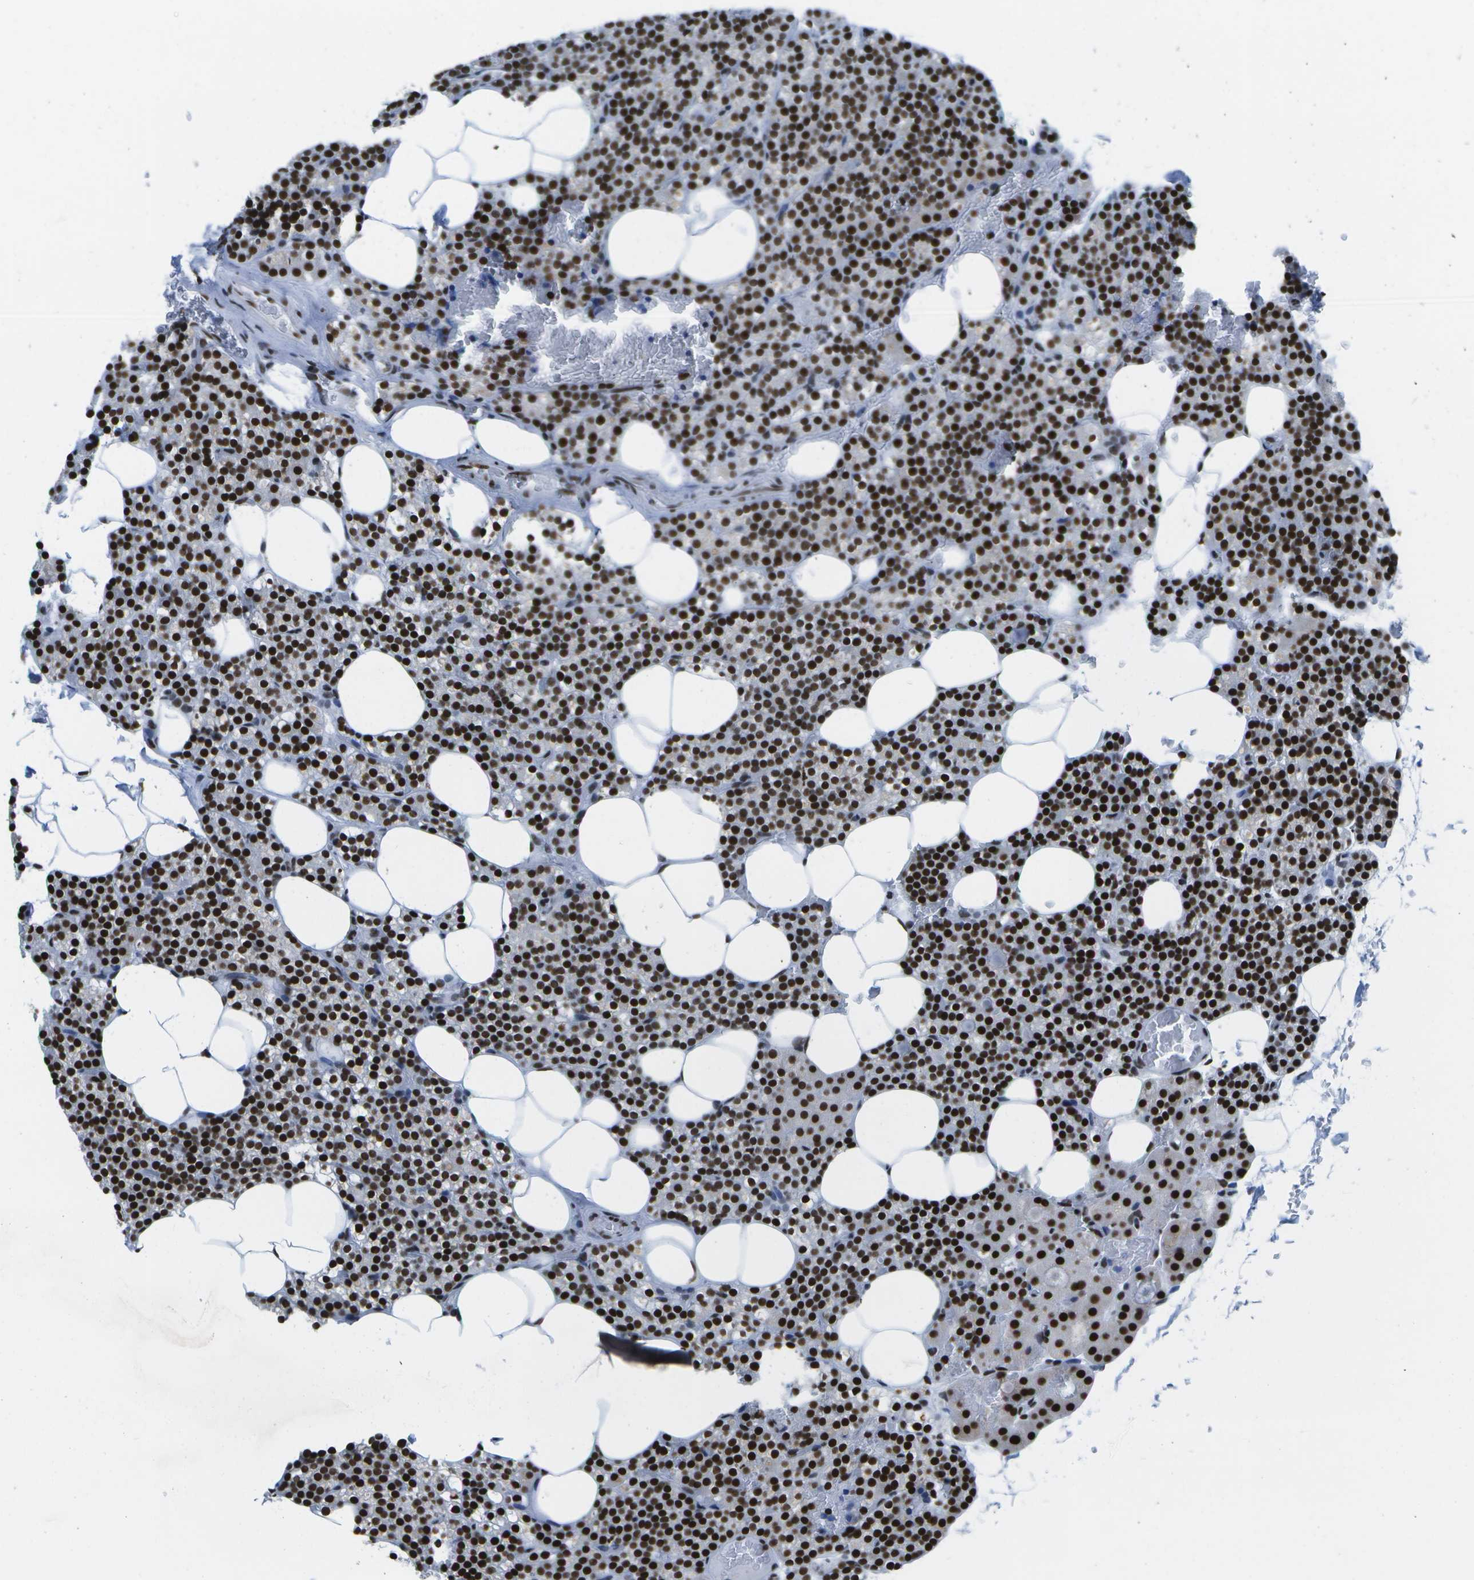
{"staining": {"intensity": "strong", "quantity": ">75%", "location": "nuclear"}, "tissue": "parathyroid gland", "cell_type": "Glandular cells", "image_type": "normal", "snomed": [{"axis": "morphology", "description": "Normal tissue, NOS"}, {"axis": "morphology", "description": "Inflammation chronic"}, {"axis": "morphology", "description": "Goiter, colloid"}, {"axis": "topography", "description": "Thyroid gland"}, {"axis": "topography", "description": "Parathyroid gland"}], "caption": "This photomicrograph displays immunohistochemistry (IHC) staining of unremarkable human parathyroid gland, with high strong nuclear expression in about >75% of glandular cells.", "gene": "NSRP1", "patient": {"sex": "male", "age": 65}}